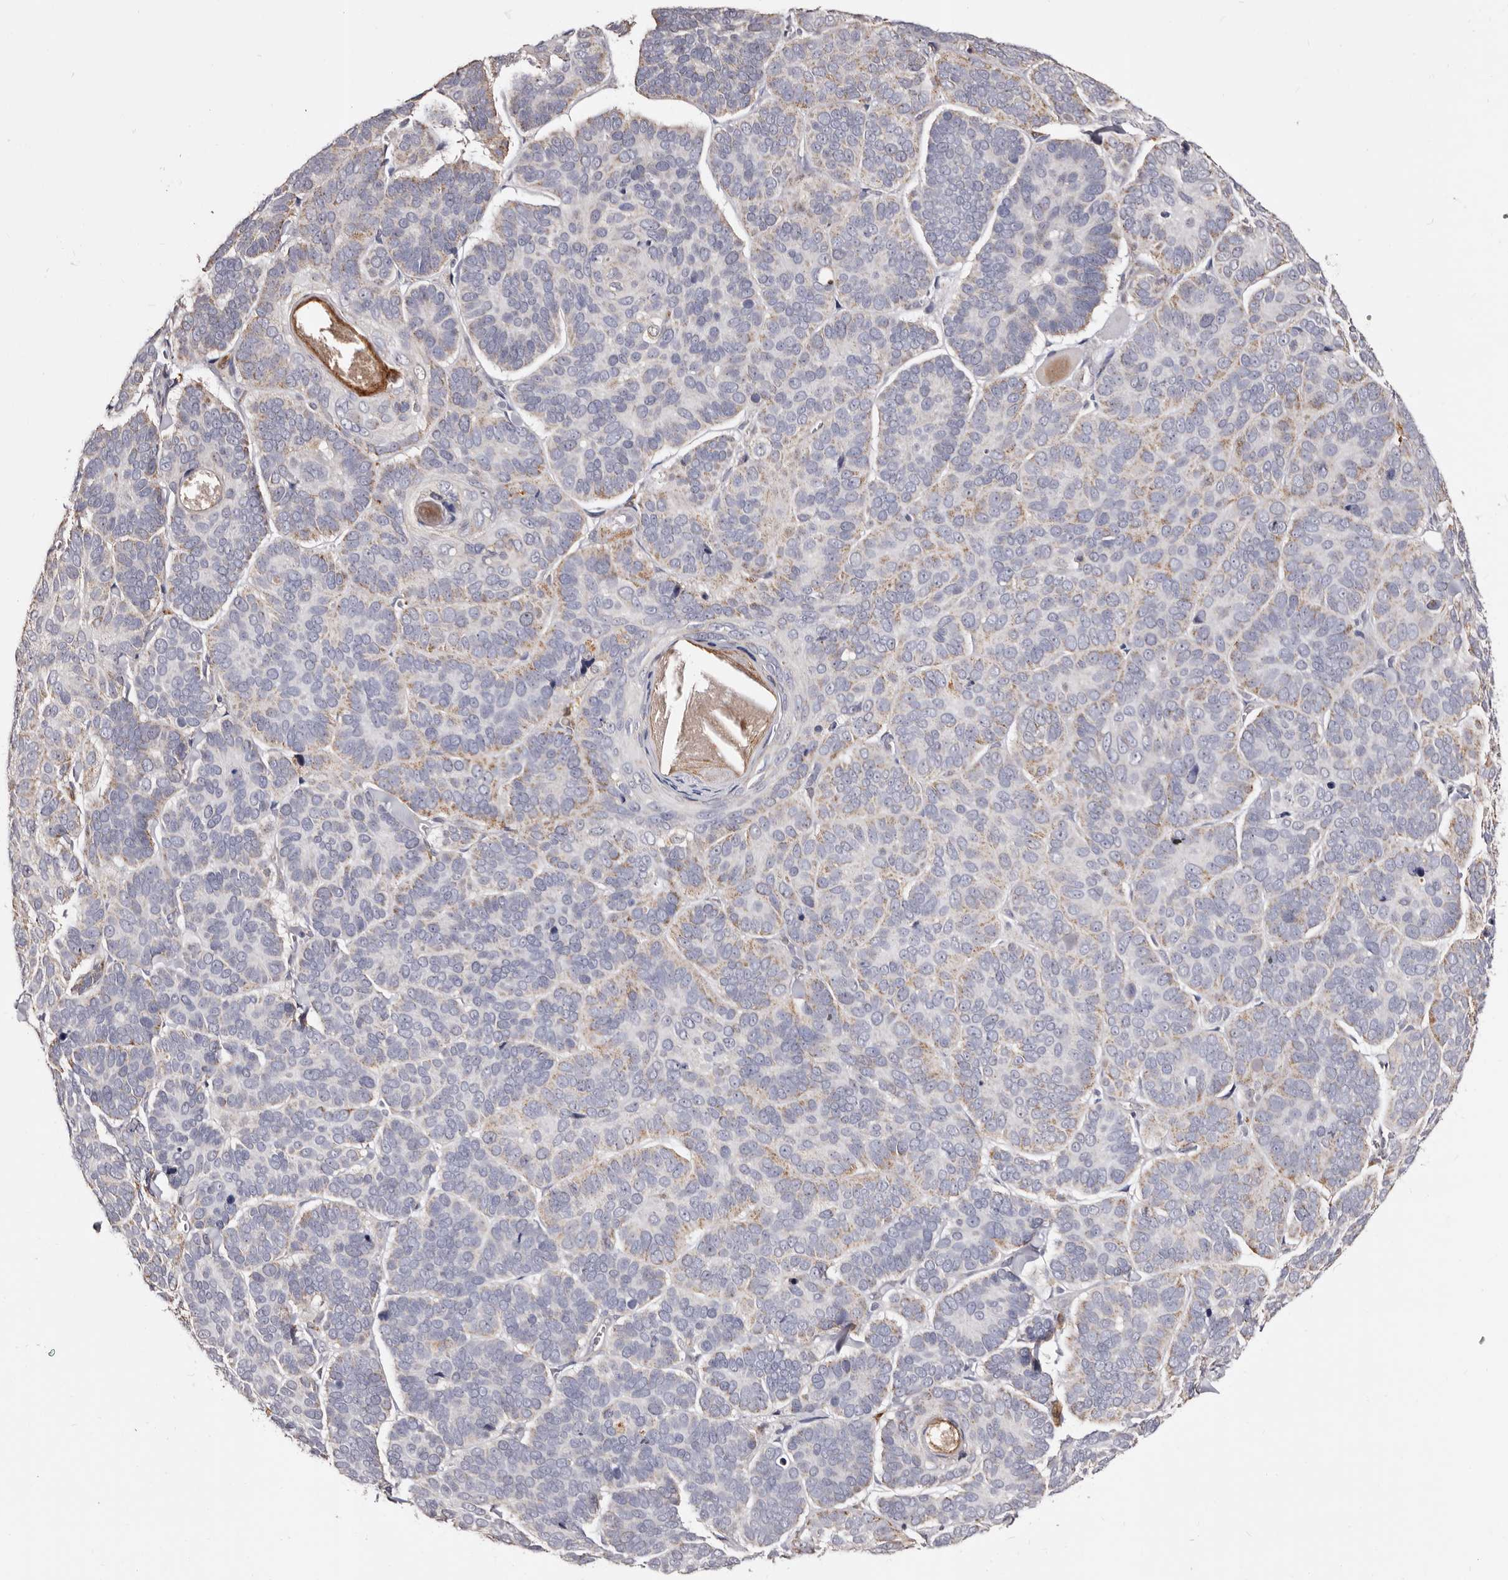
{"staining": {"intensity": "weak", "quantity": "25%-75%", "location": "cytoplasmic/membranous"}, "tissue": "skin cancer", "cell_type": "Tumor cells", "image_type": "cancer", "snomed": [{"axis": "morphology", "description": "Basal cell carcinoma"}, {"axis": "topography", "description": "Skin"}], "caption": "Skin basal cell carcinoma was stained to show a protein in brown. There is low levels of weak cytoplasmic/membranous expression in approximately 25%-75% of tumor cells.", "gene": "PTAFR", "patient": {"sex": "male", "age": 62}}